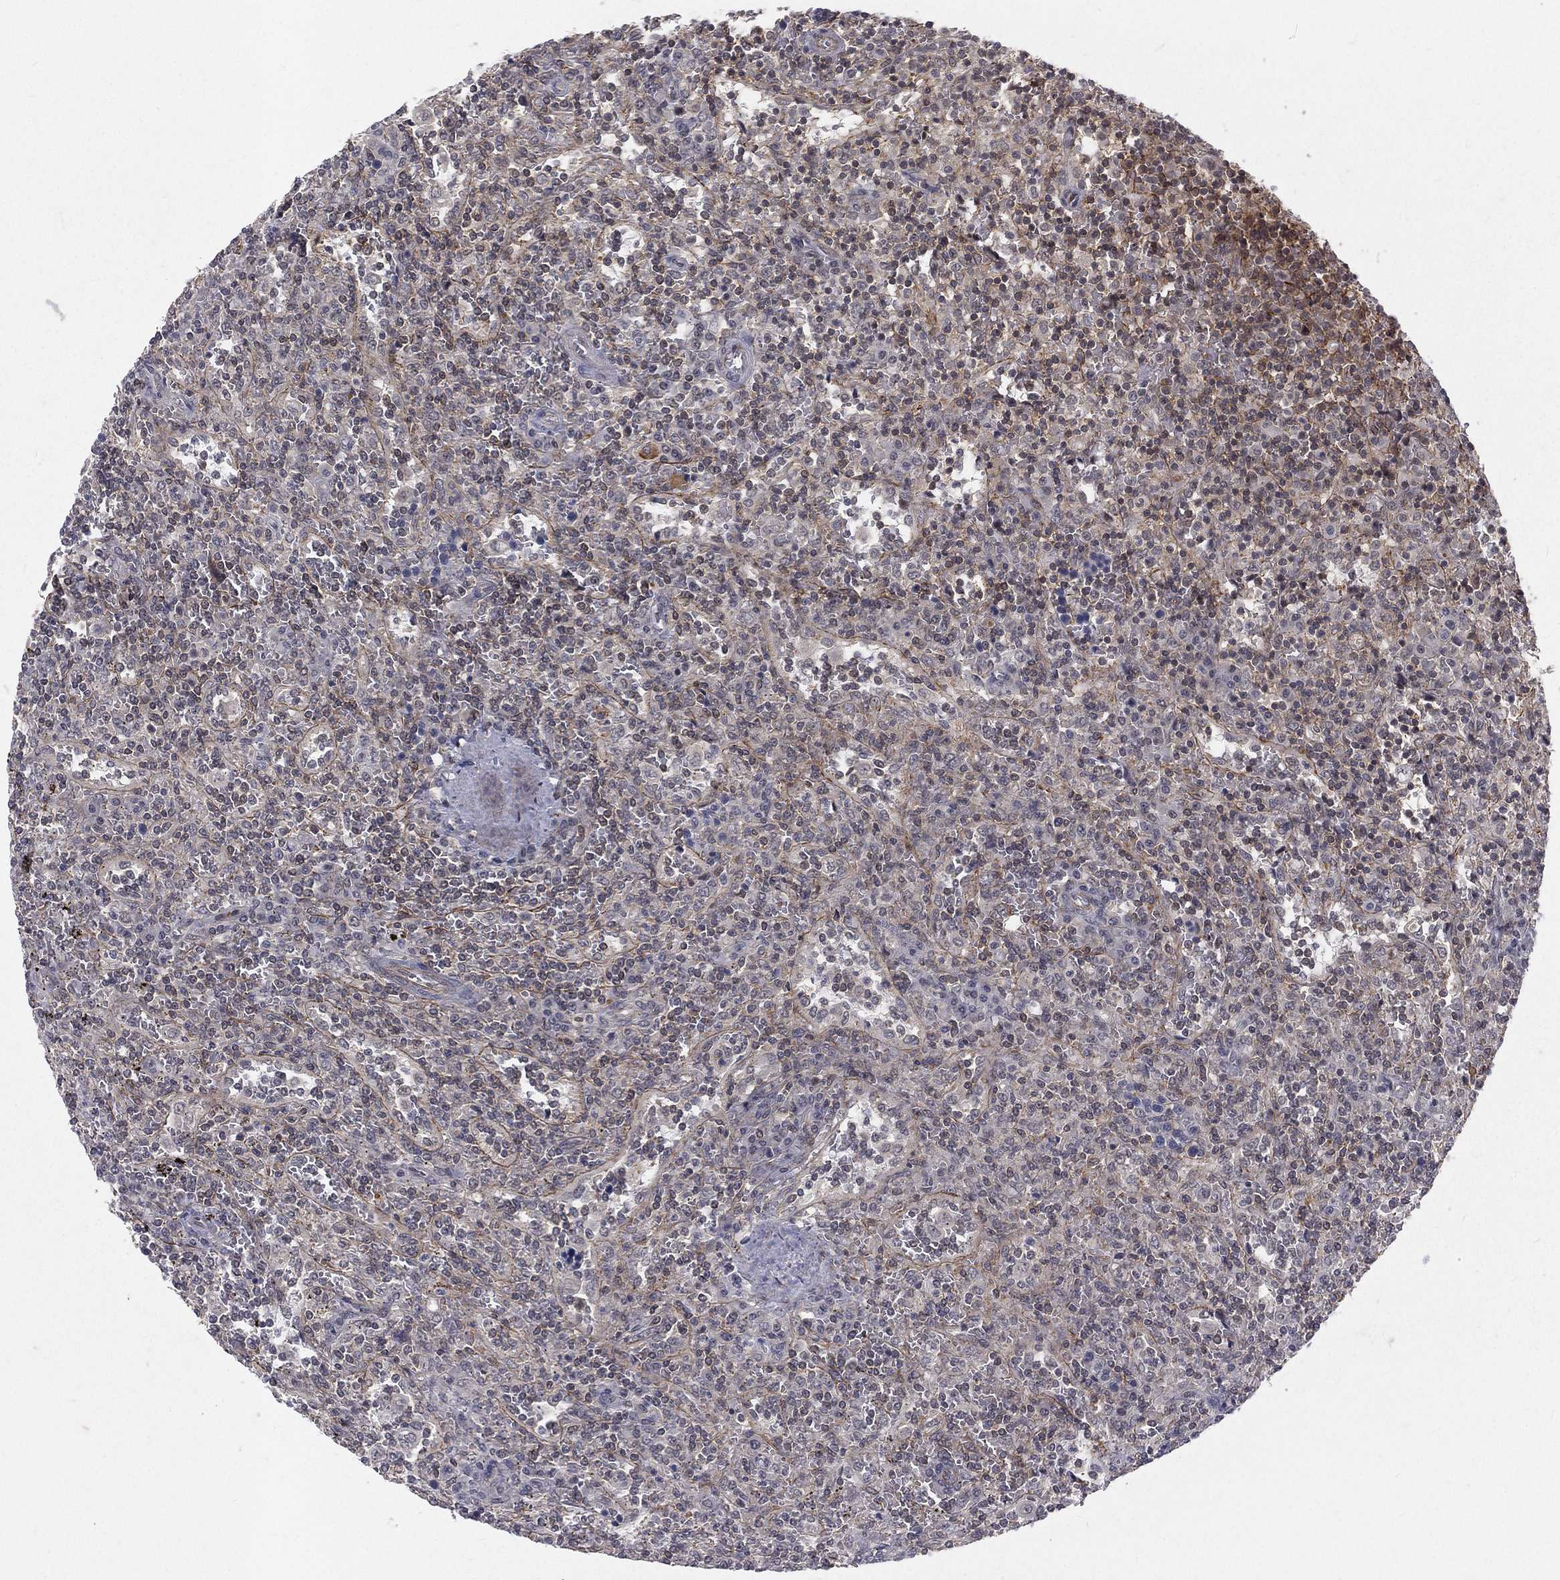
{"staining": {"intensity": "negative", "quantity": "none", "location": "none"}, "tissue": "lymphoma", "cell_type": "Tumor cells", "image_type": "cancer", "snomed": [{"axis": "morphology", "description": "Malignant lymphoma, non-Hodgkin's type, Low grade"}, {"axis": "topography", "description": "Spleen"}], "caption": "Tumor cells show no significant staining in lymphoma.", "gene": "MORC2", "patient": {"sex": "male", "age": 62}}